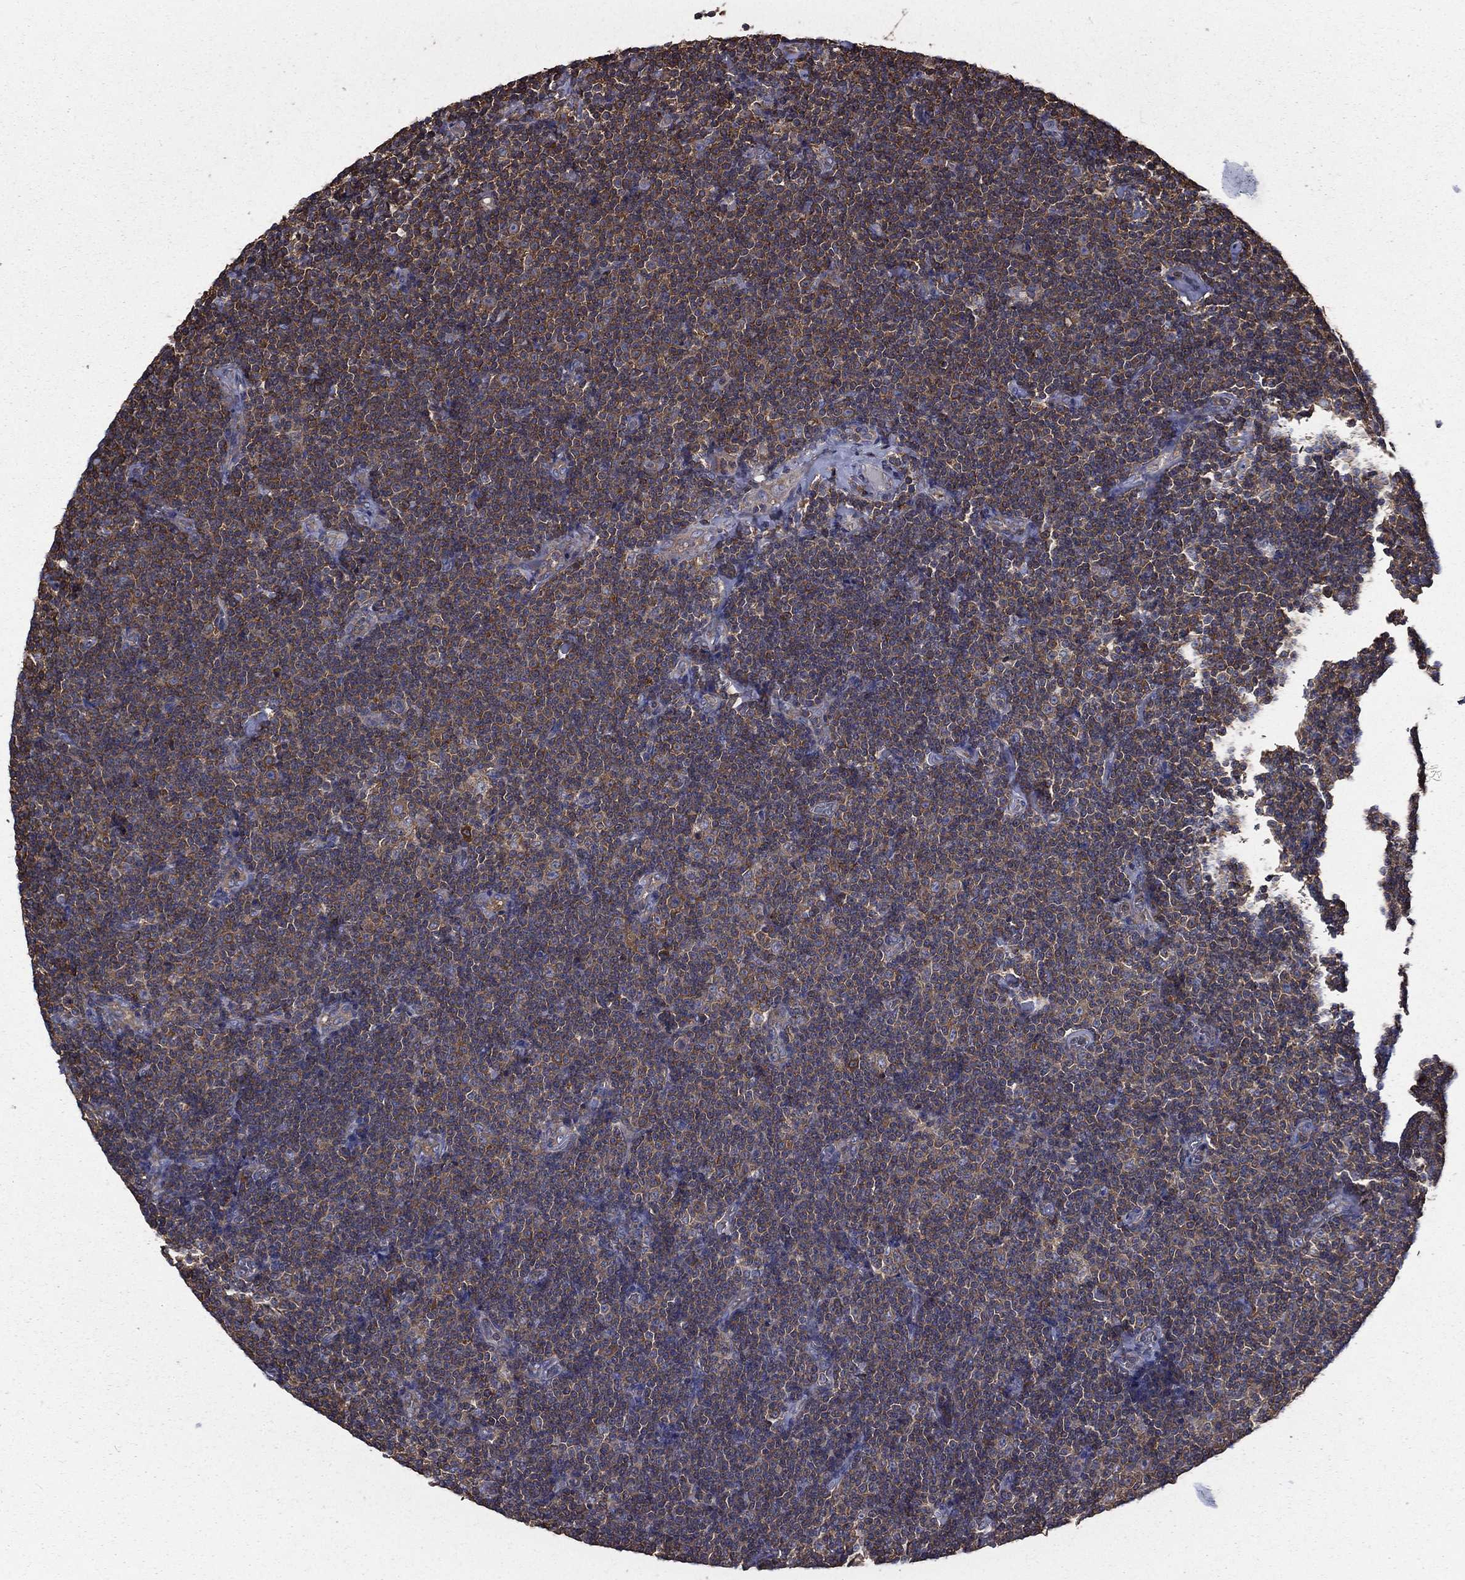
{"staining": {"intensity": "moderate", "quantity": "<25%", "location": "cytoplasmic/membranous"}, "tissue": "lymphoma", "cell_type": "Tumor cells", "image_type": "cancer", "snomed": [{"axis": "morphology", "description": "Malignant lymphoma, non-Hodgkin's type, Low grade"}, {"axis": "topography", "description": "Lymph node"}], "caption": "Immunohistochemistry (IHC) of human low-grade malignant lymphoma, non-Hodgkin's type reveals low levels of moderate cytoplasmic/membranous expression in approximately <25% of tumor cells. (IHC, brightfield microscopy, high magnification).", "gene": "SARS1", "patient": {"sex": "male", "age": 81}}